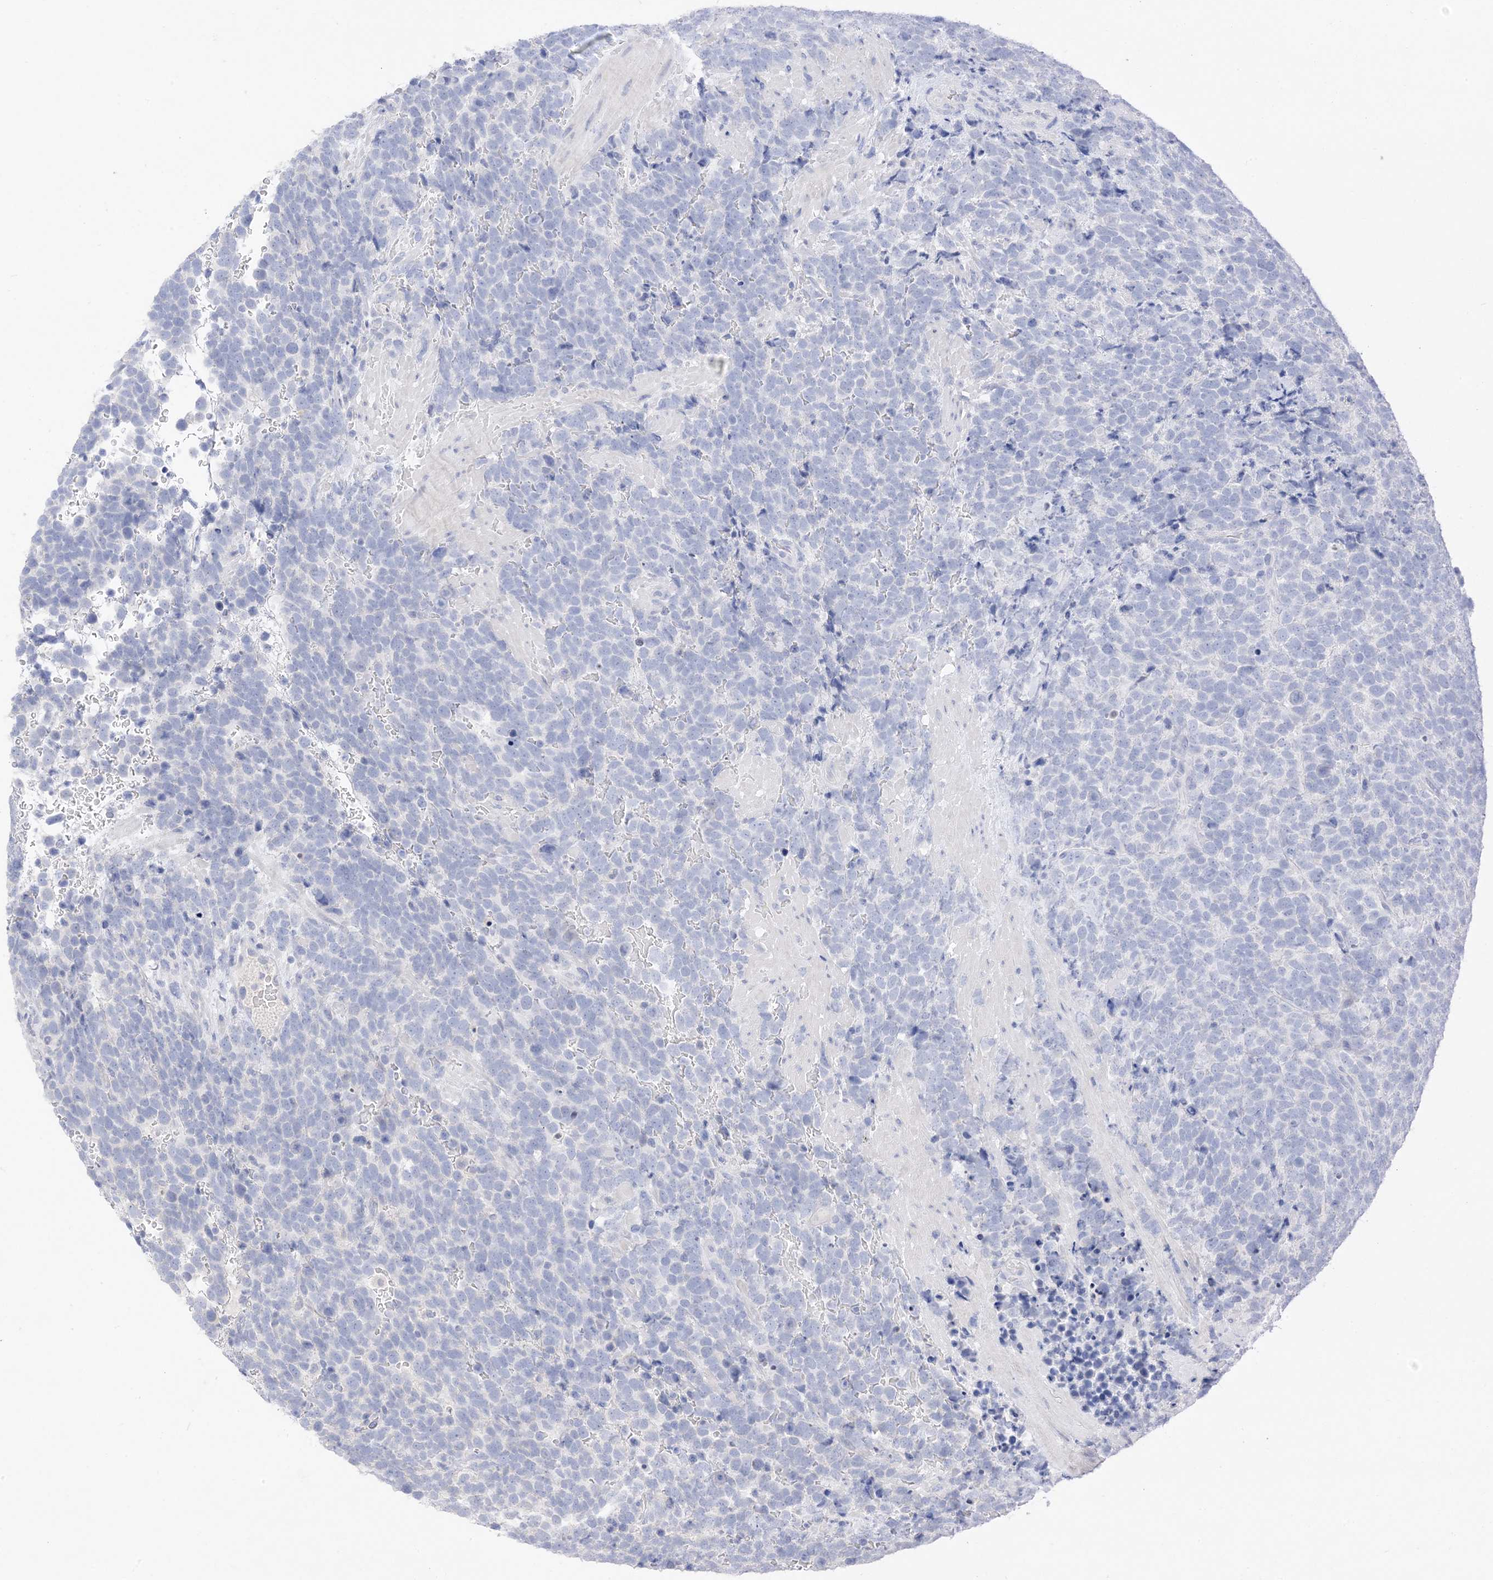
{"staining": {"intensity": "negative", "quantity": "none", "location": "none"}, "tissue": "urothelial cancer", "cell_type": "Tumor cells", "image_type": "cancer", "snomed": [{"axis": "morphology", "description": "Urothelial carcinoma, High grade"}, {"axis": "topography", "description": "Urinary bladder"}], "caption": "Immunohistochemical staining of urothelial cancer shows no significant staining in tumor cells.", "gene": "MUC17", "patient": {"sex": "female", "age": 82}}